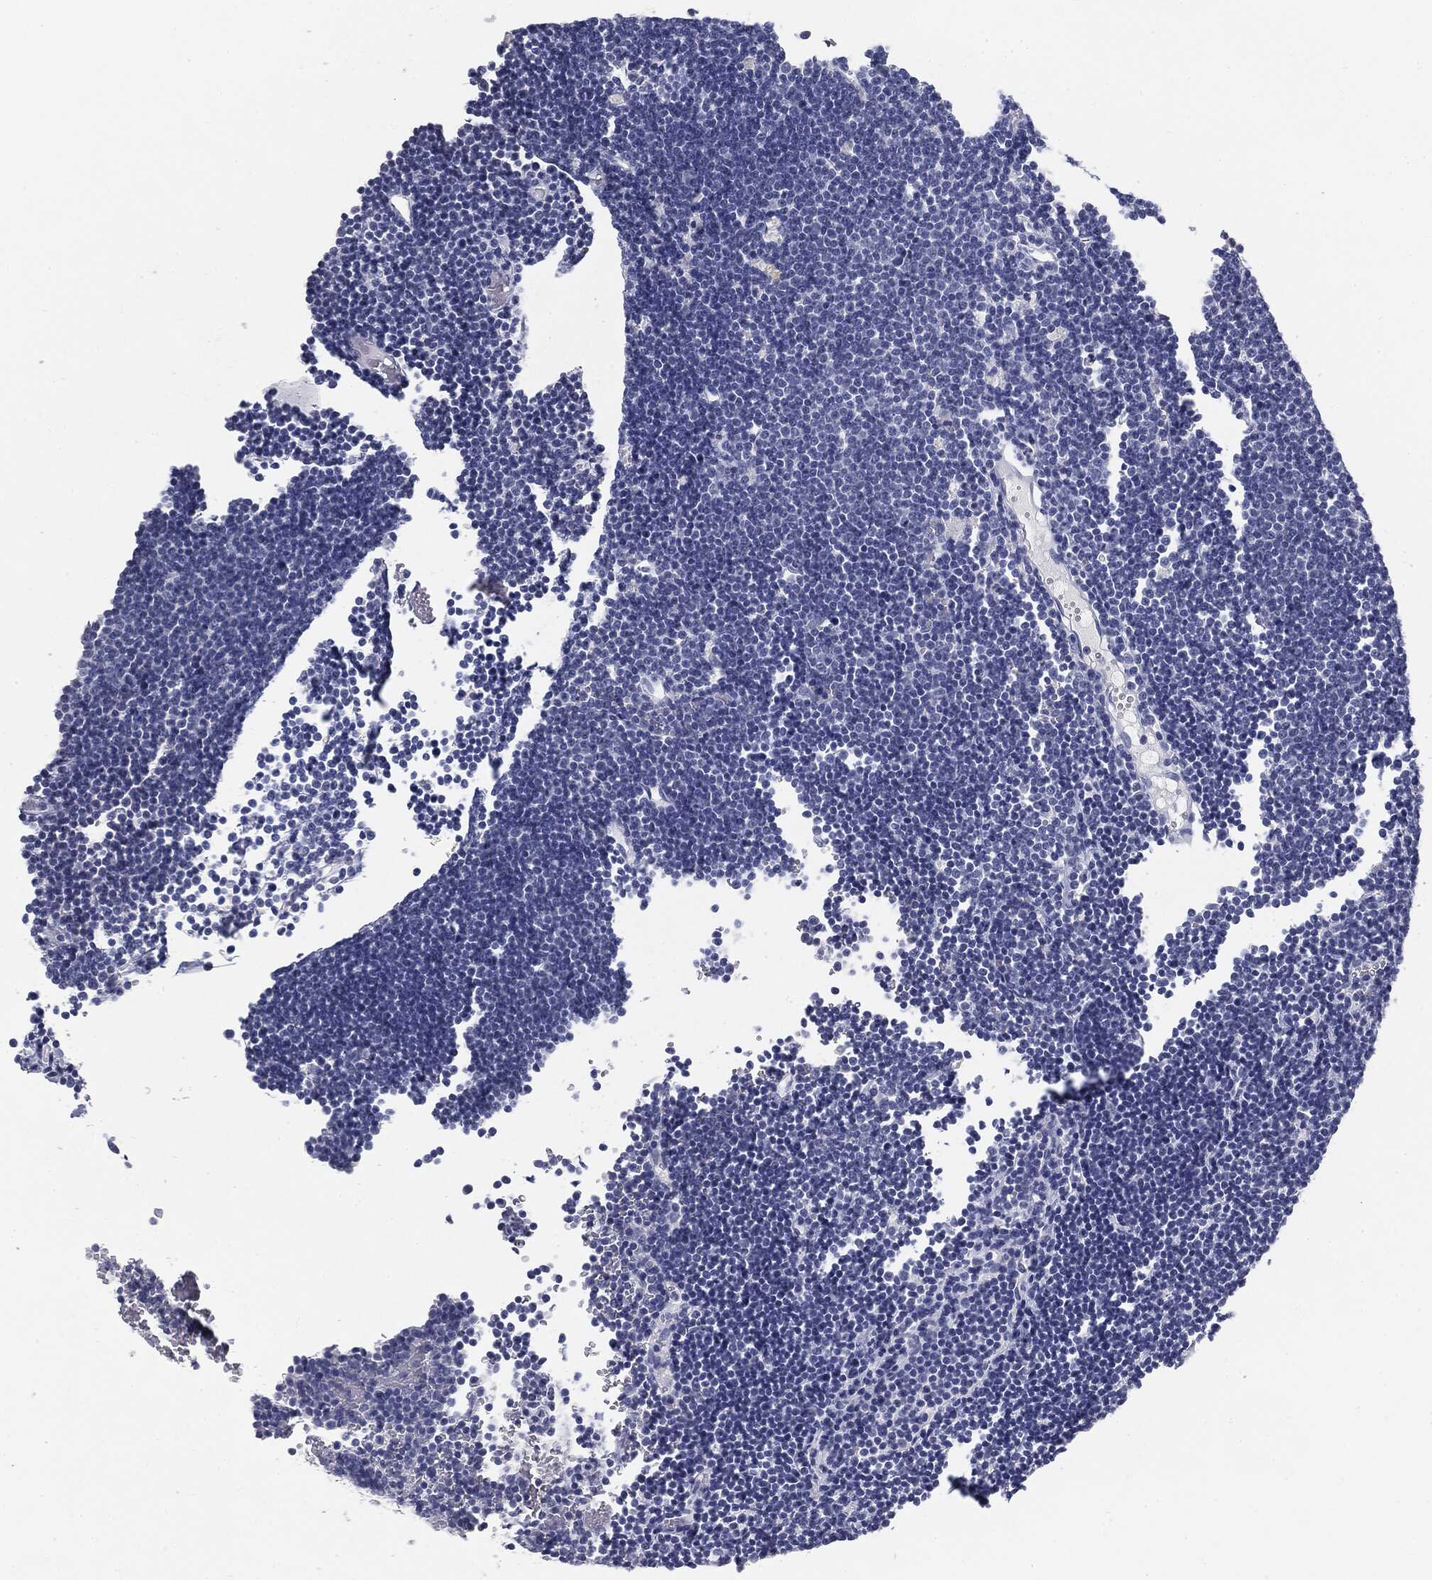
{"staining": {"intensity": "negative", "quantity": "none", "location": "none"}, "tissue": "lymphoma", "cell_type": "Tumor cells", "image_type": "cancer", "snomed": [{"axis": "morphology", "description": "Malignant lymphoma, non-Hodgkin's type, Low grade"}, {"axis": "topography", "description": "Brain"}], "caption": "Photomicrograph shows no significant protein positivity in tumor cells of lymphoma.", "gene": "MUC1", "patient": {"sex": "female", "age": 66}}